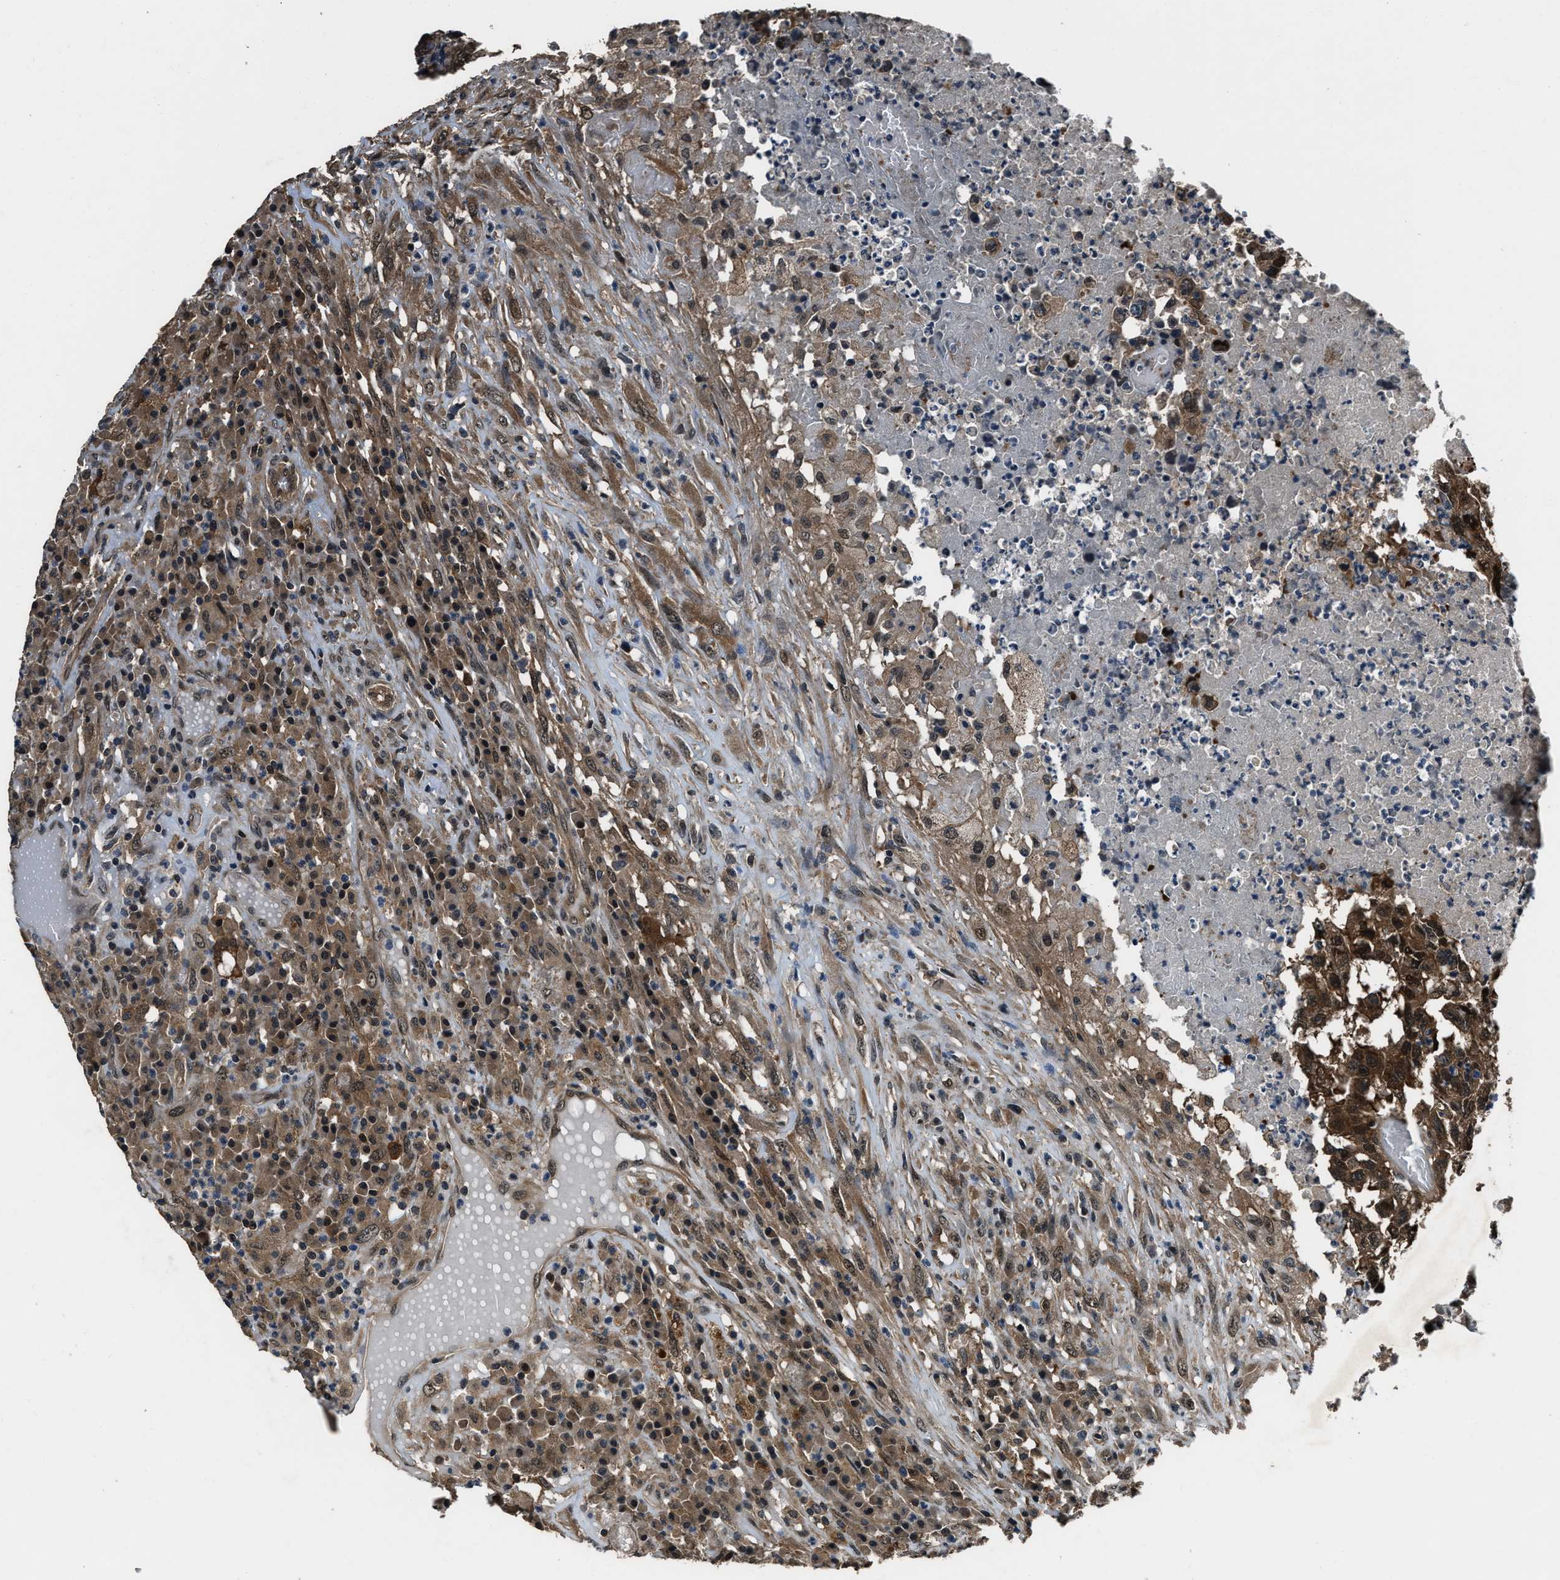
{"staining": {"intensity": "strong", "quantity": ">75%", "location": "cytoplasmic/membranous,nuclear"}, "tissue": "testis cancer", "cell_type": "Tumor cells", "image_type": "cancer", "snomed": [{"axis": "morphology", "description": "Necrosis, NOS"}, {"axis": "morphology", "description": "Carcinoma, Embryonal, NOS"}, {"axis": "topography", "description": "Testis"}], "caption": "Immunohistochemical staining of testis cancer shows high levels of strong cytoplasmic/membranous and nuclear expression in about >75% of tumor cells. (DAB IHC, brown staining for protein, blue staining for nuclei).", "gene": "NUDCD3", "patient": {"sex": "male", "age": 19}}